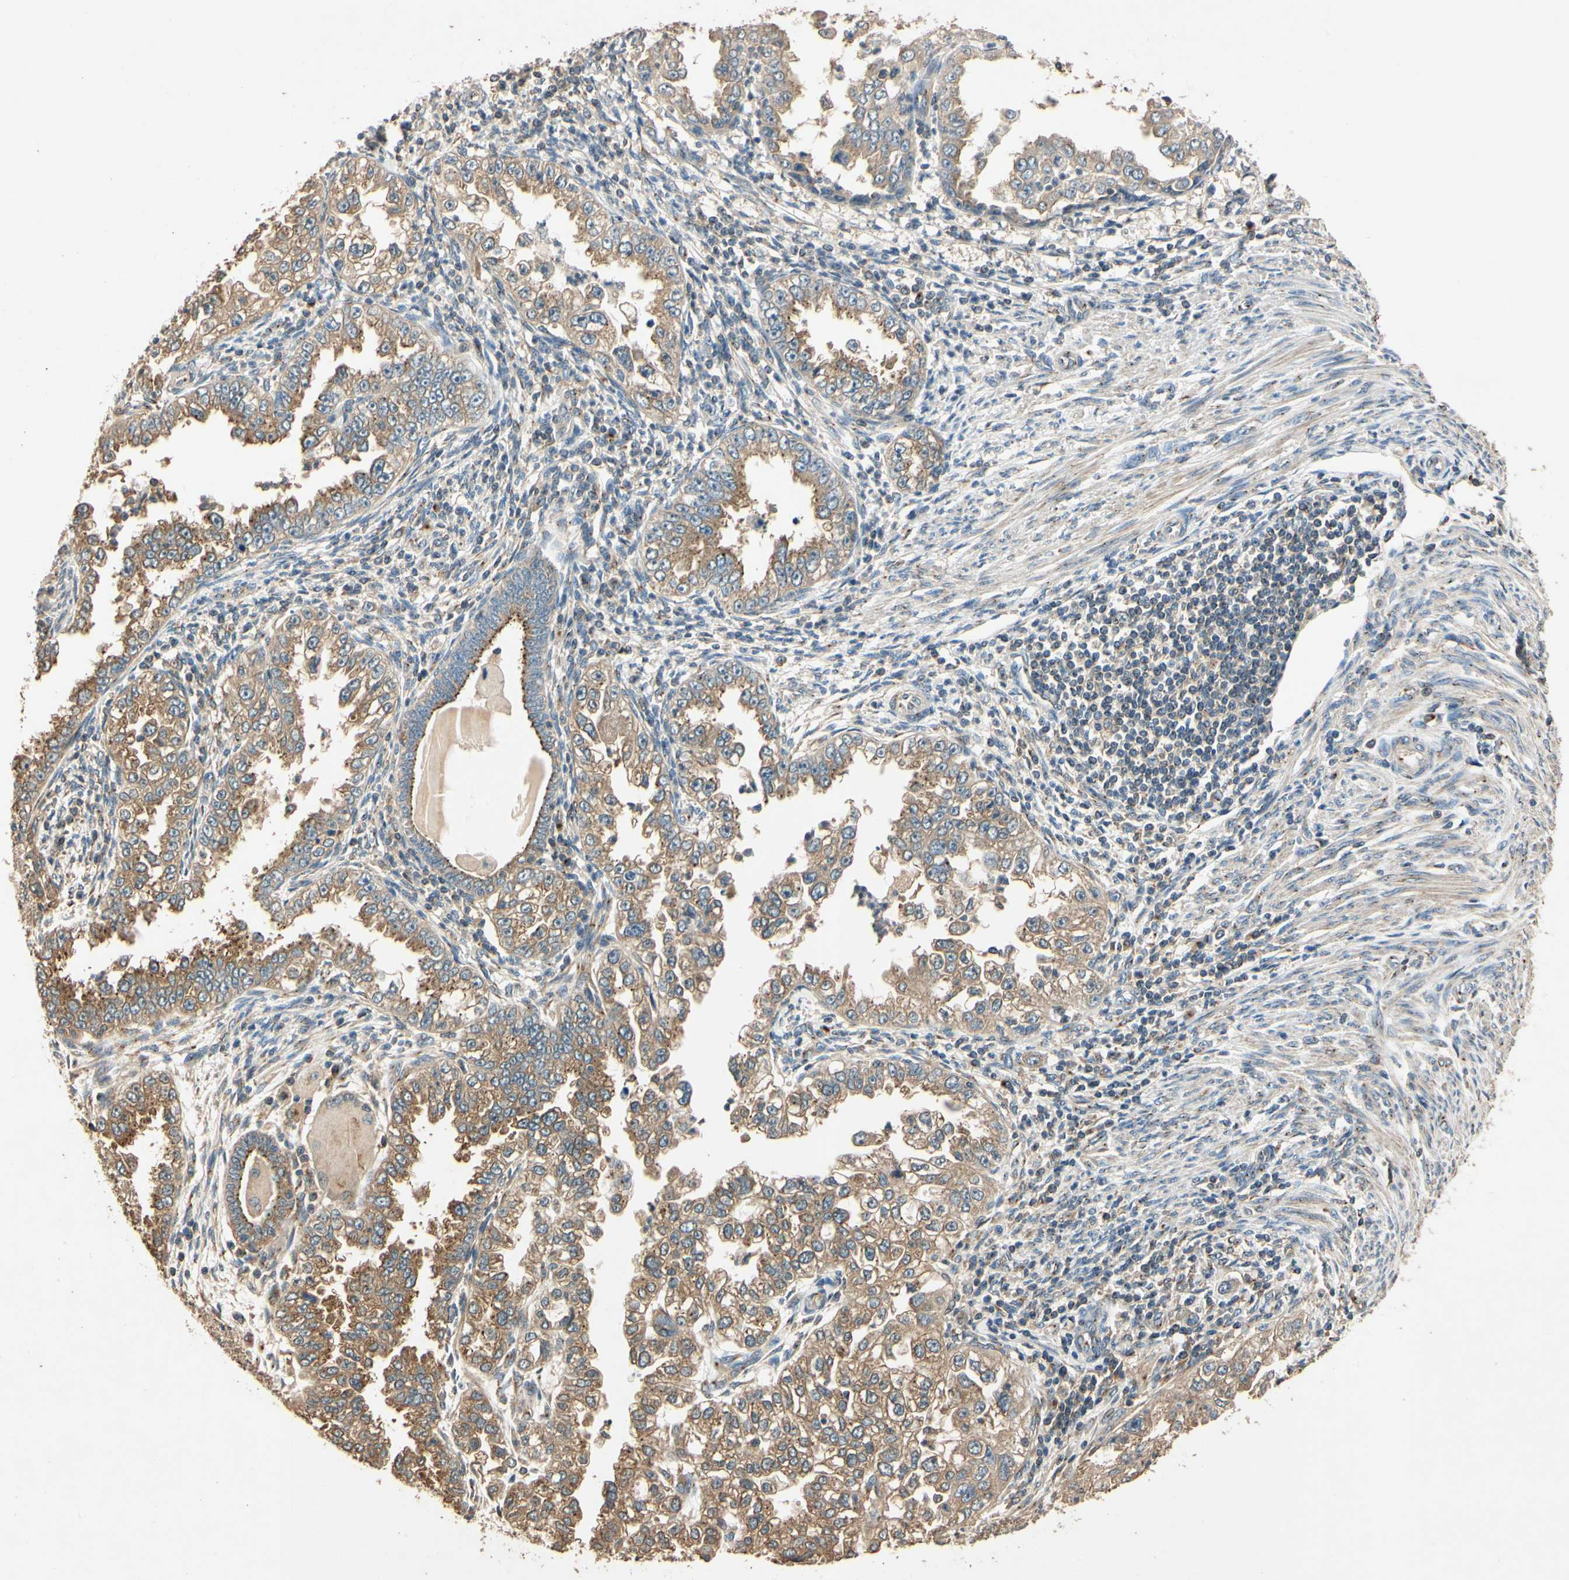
{"staining": {"intensity": "moderate", "quantity": ">75%", "location": "cytoplasmic/membranous"}, "tissue": "endometrial cancer", "cell_type": "Tumor cells", "image_type": "cancer", "snomed": [{"axis": "morphology", "description": "Adenocarcinoma, NOS"}, {"axis": "topography", "description": "Endometrium"}], "caption": "Immunohistochemical staining of endometrial adenocarcinoma shows moderate cytoplasmic/membranous protein staining in approximately >75% of tumor cells.", "gene": "AKAP9", "patient": {"sex": "female", "age": 85}}